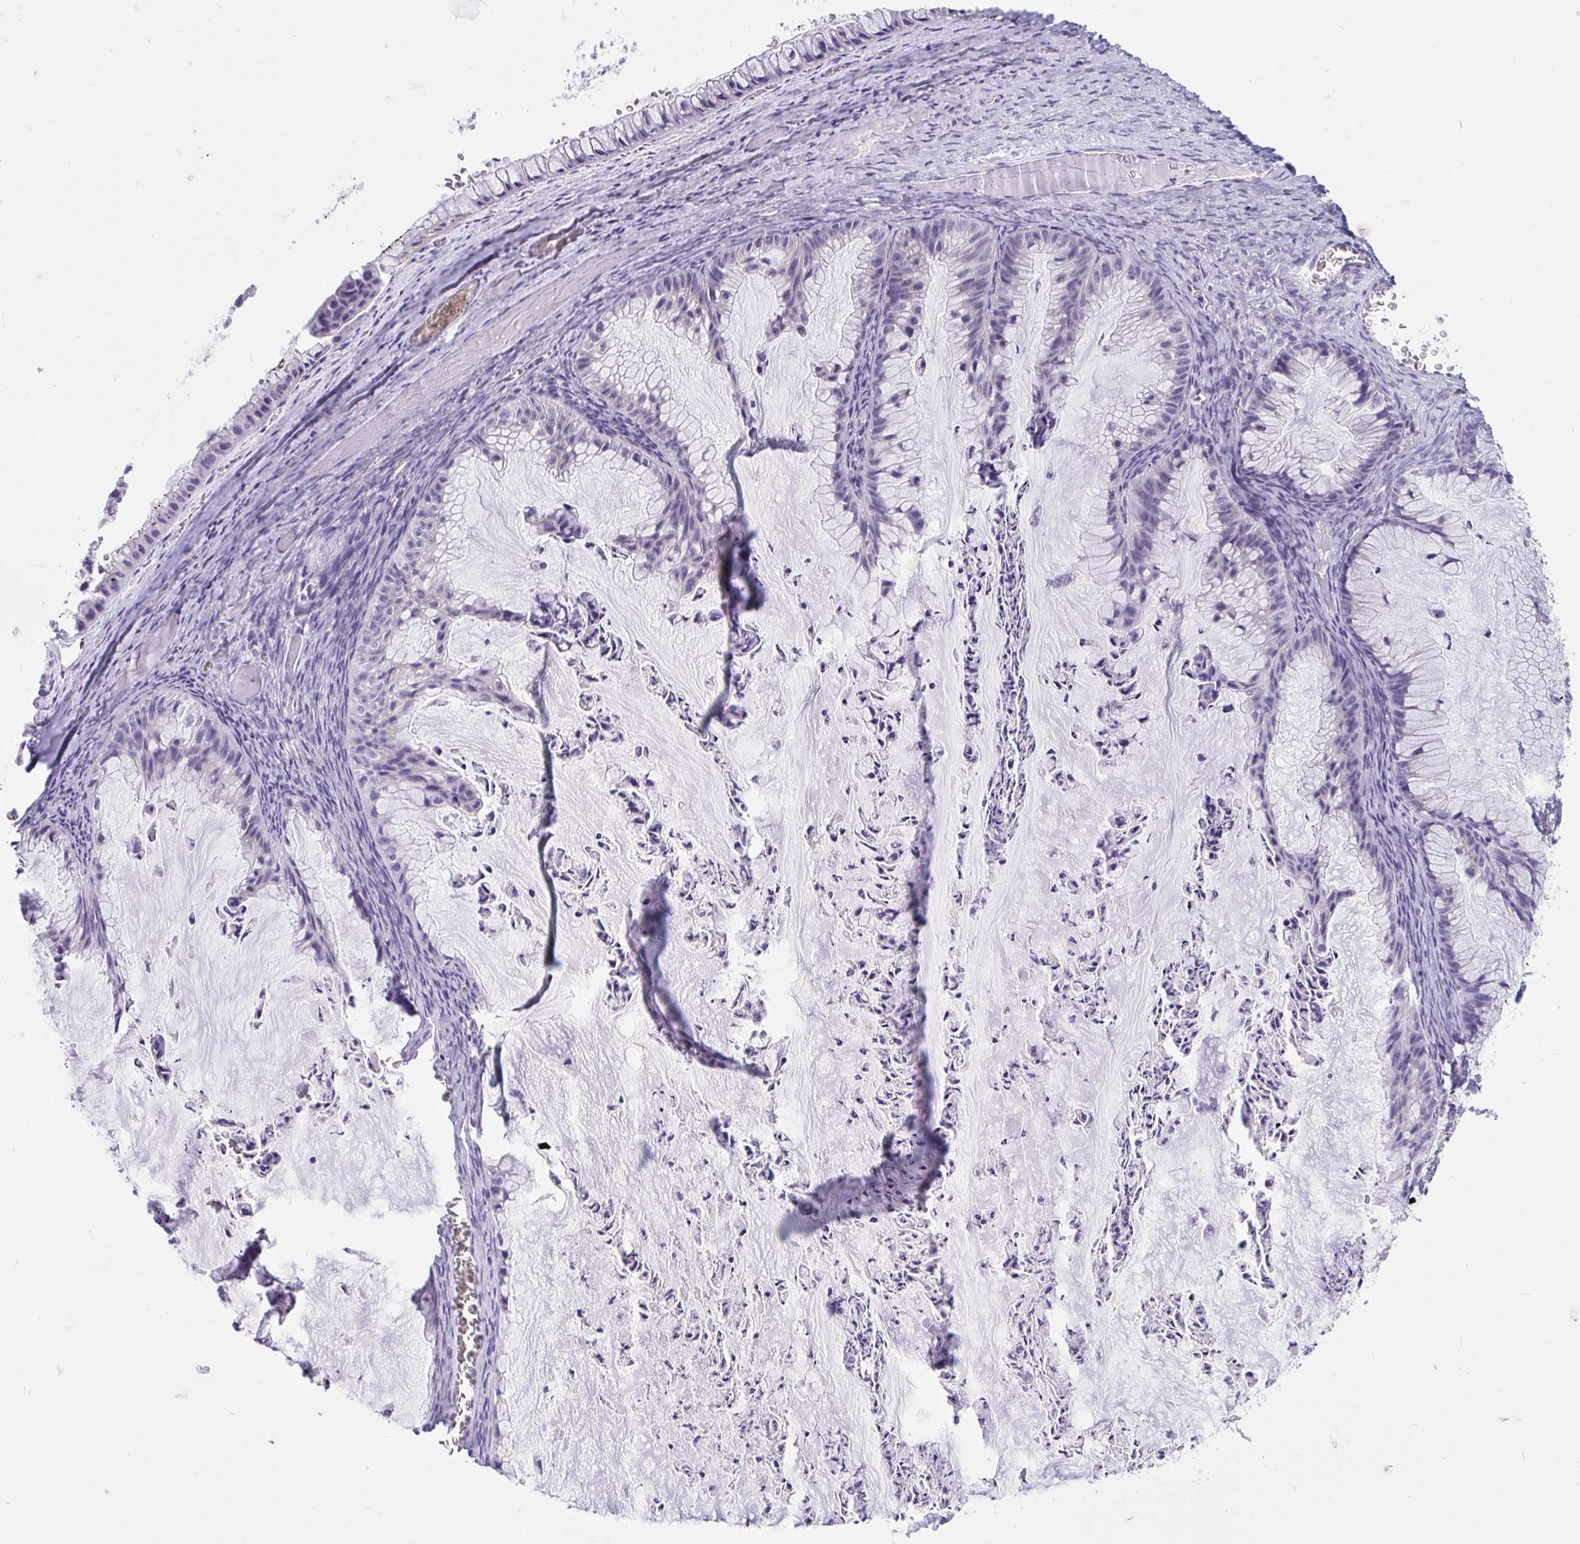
{"staining": {"intensity": "negative", "quantity": "none", "location": "none"}, "tissue": "ovarian cancer", "cell_type": "Tumor cells", "image_type": "cancer", "snomed": [{"axis": "morphology", "description": "Cystadenocarcinoma, mucinous, NOS"}, {"axis": "topography", "description": "Ovary"}], "caption": "Tumor cells are negative for brown protein staining in ovarian cancer (mucinous cystadenocarcinoma).", "gene": "CAMLG", "patient": {"sex": "female", "age": 72}}